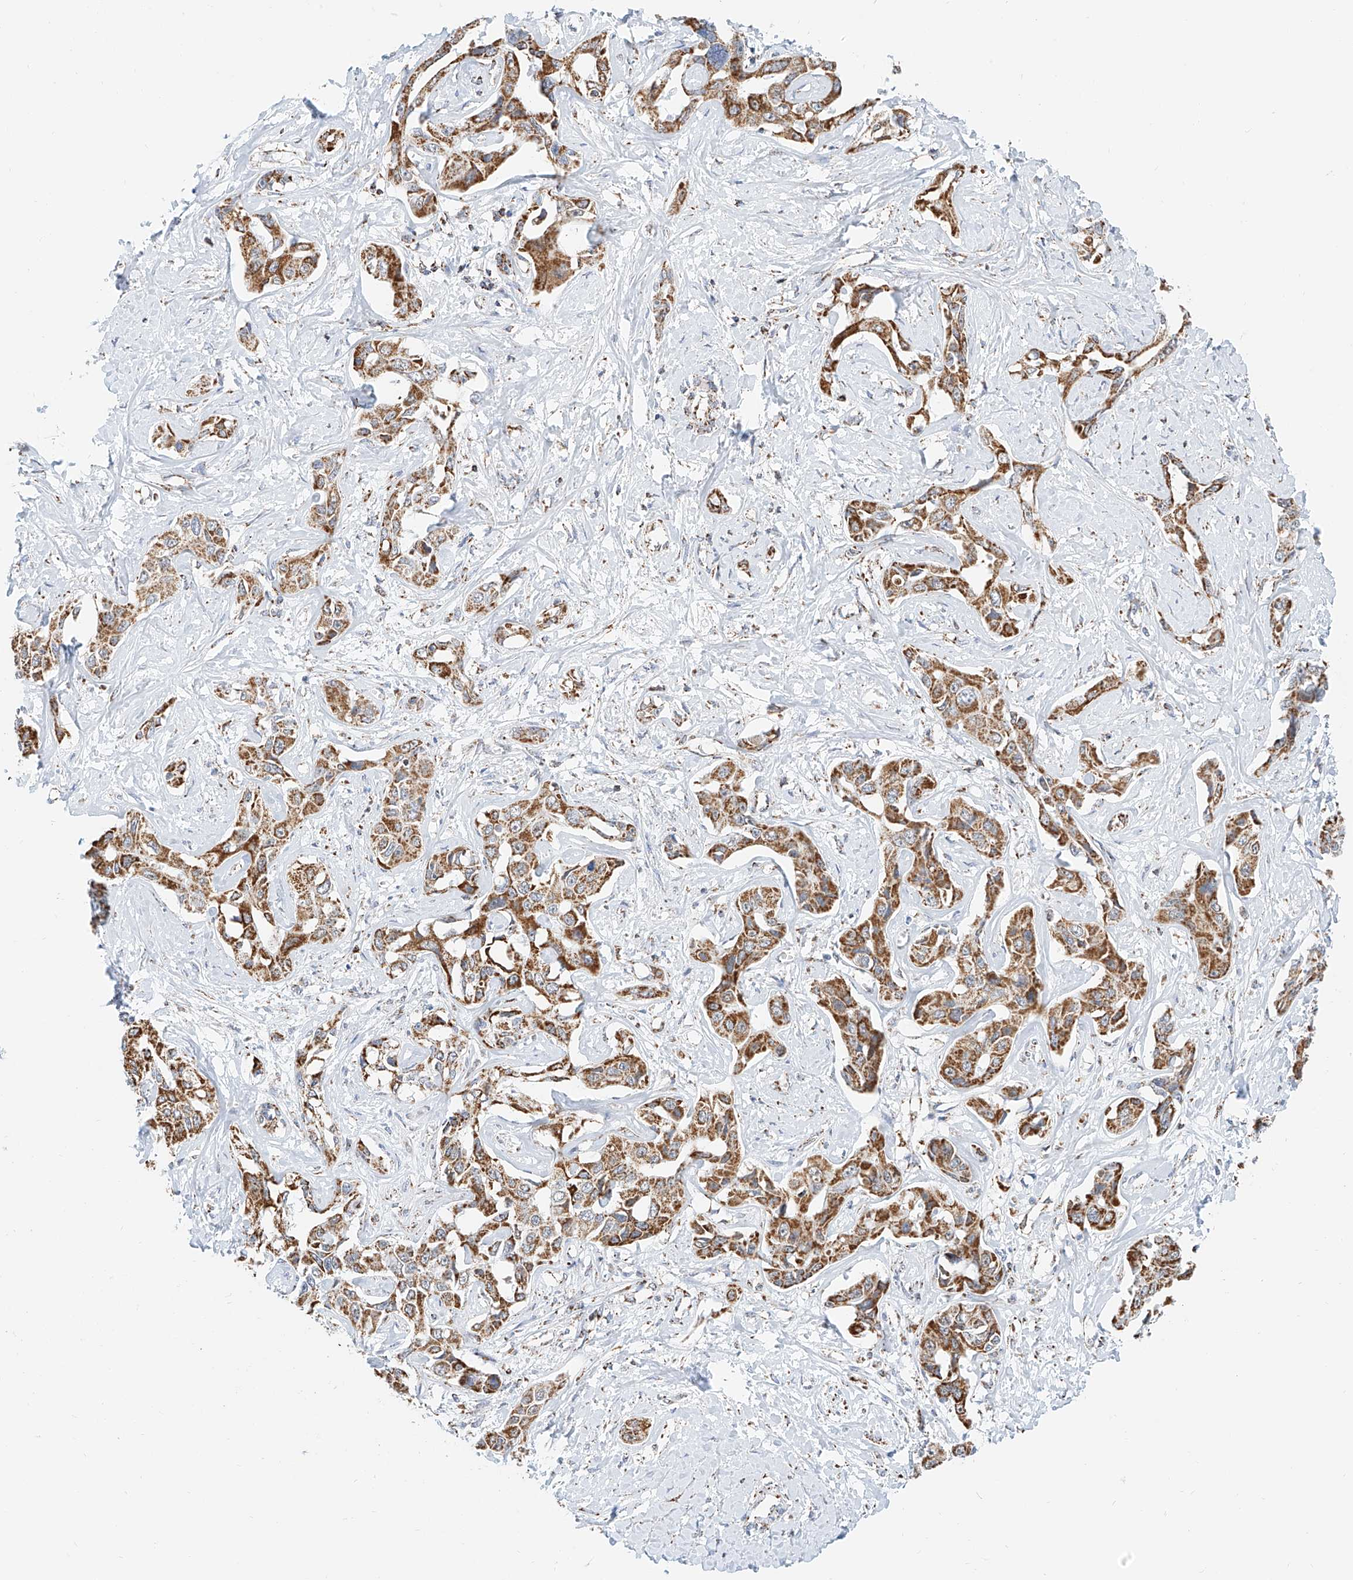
{"staining": {"intensity": "moderate", "quantity": ">75%", "location": "cytoplasmic/membranous"}, "tissue": "liver cancer", "cell_type": "Tumor cells", "image_type": "cancer", "snomed": [{"axis": "morphology", "description": "Cholangiocarcinoma"}, {"axis": "topography", "description": "Liver"}], "caption": "Immunohistochemistry (DAB) staining of human liver cancer (cholangiocarcinoma) demonstrates moderate cytoplasmic/membranous protein expression in approximately >75% of tumor cells. (Stains: DAB (3,3'-diaminobenzidine) in brown, nuclei in blue, Microscopy: brightfield microscopy at high magnification).", "gene": "NALCN", "patient": {"sex": "male", "age": 59}}